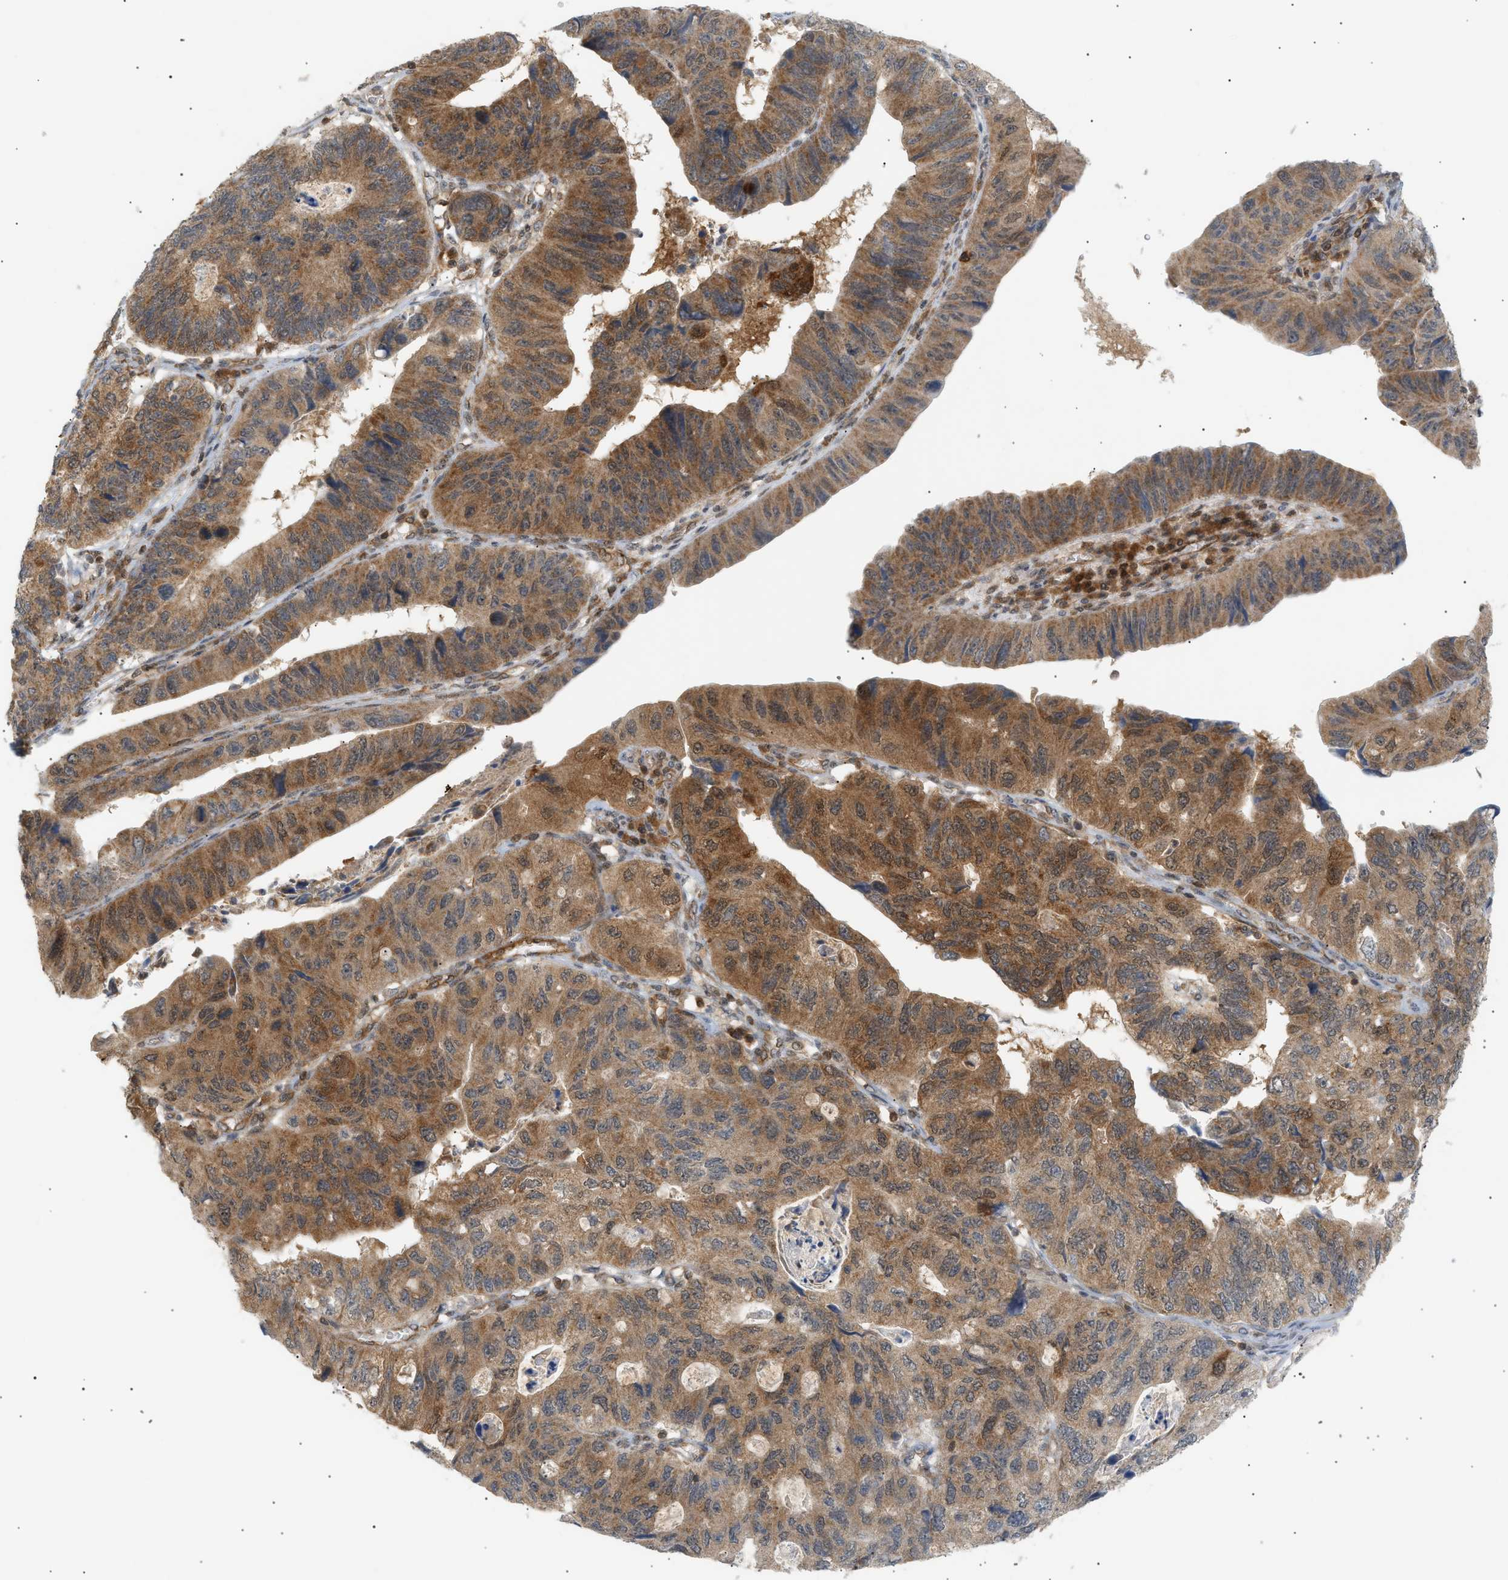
{"staining": {"intensity": "moderate", "quantity": ">75%", "location": "cytoplasmic/membranous"}, "tissue": "stomach cancer", "cell_type": "Tumor cells", "image_type": "cancer", "snomed": [{"axis": "morphology", "description": "Adenocarcinoma, NOS"}, {"axis": "topography", "description": "Stomach"}], "caption": "A histopathology image of stomach cancer stained for a protein exhibits moderate cytoplasmic/membranous brown staining in tumor cells. (Stains: DAB (3,3'-diaminobenzidine) in brown, nuclei in blue, Microscopy: brightfield microscopy at high magnification).", "gene": "SHC1", "patient": {"sex": "male", "age": 59}}